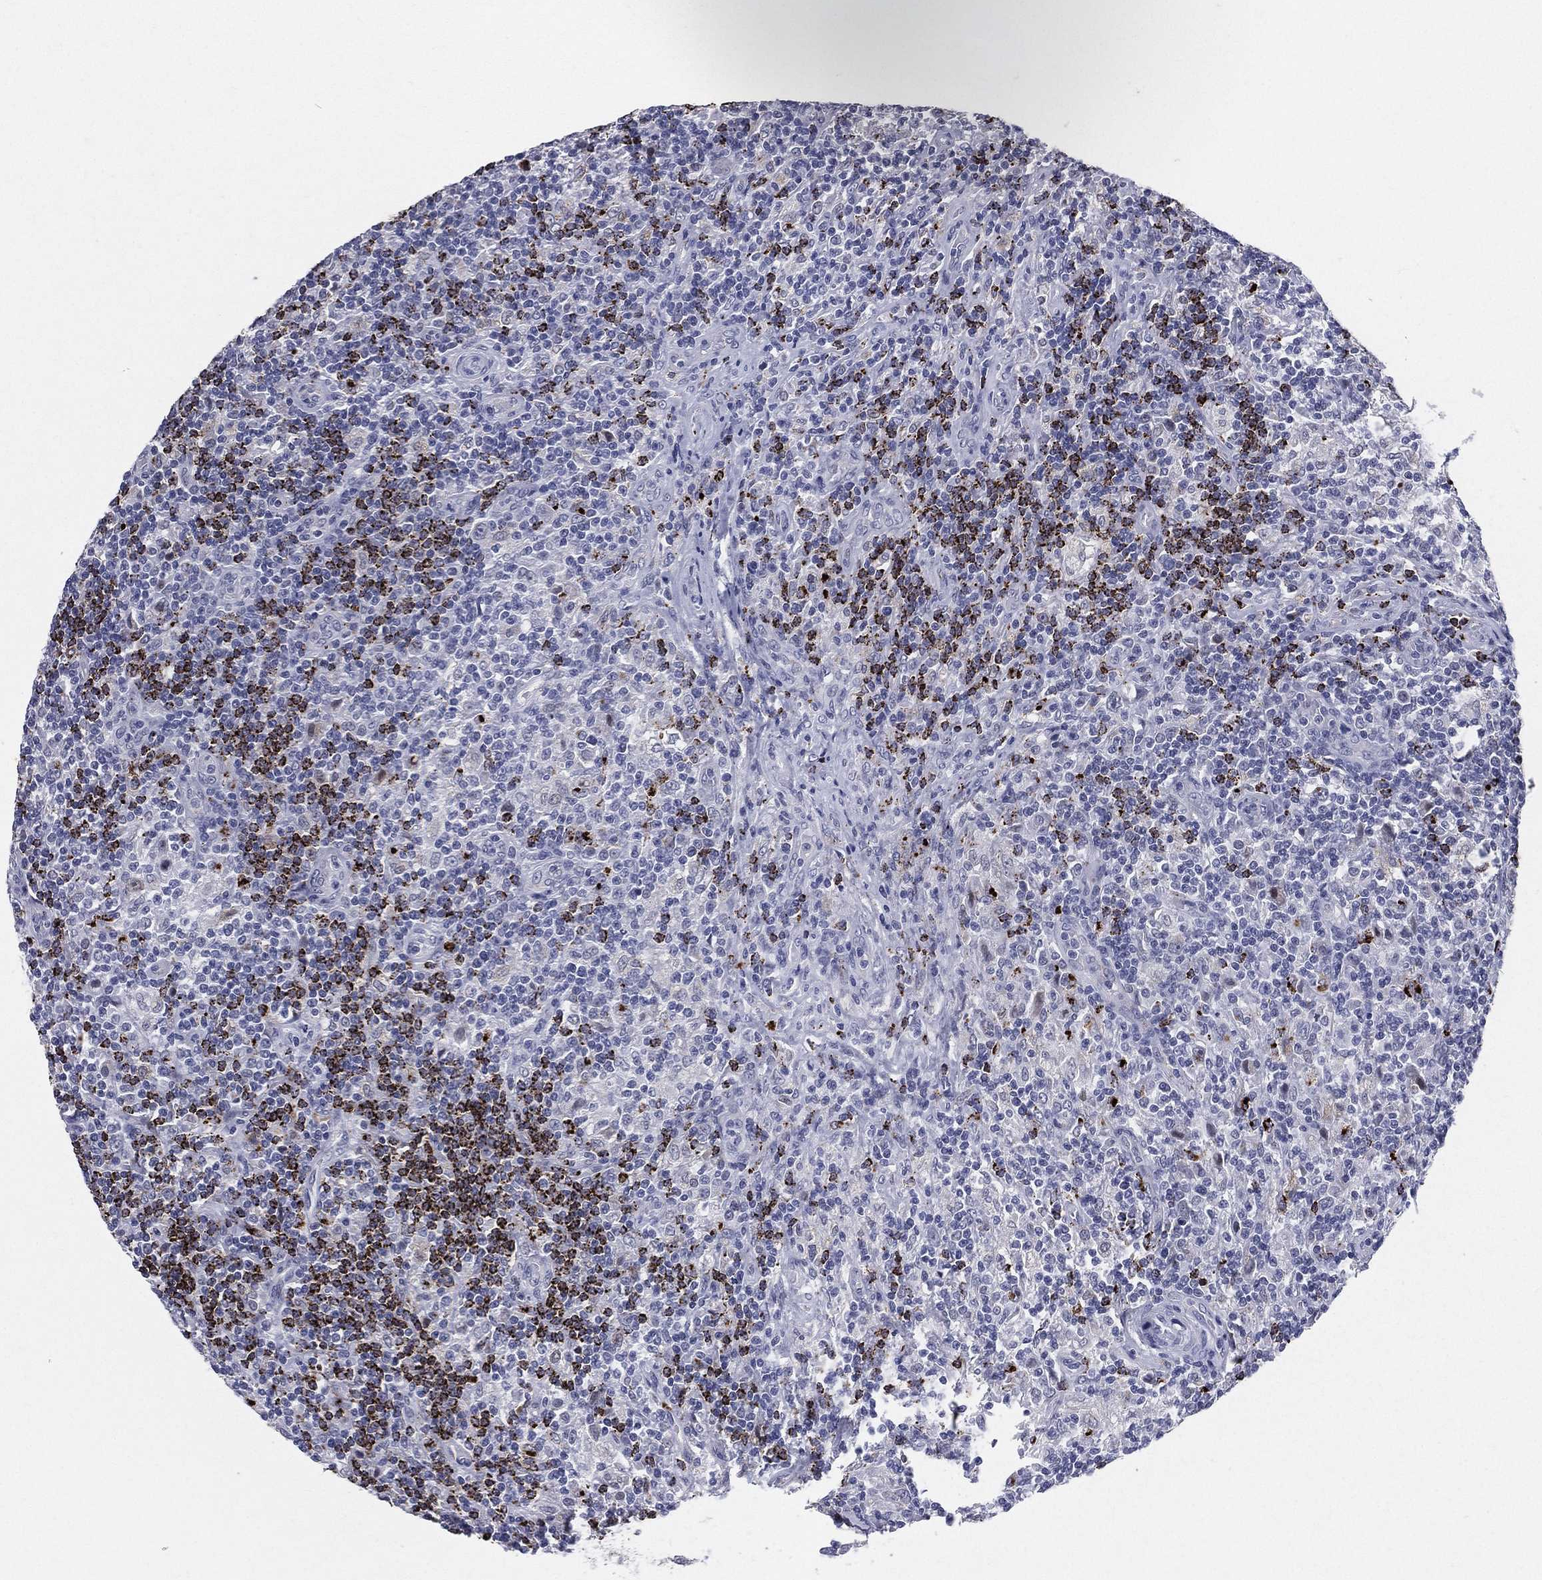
{"staining": {"intensity": "negative", "quantity": "none", "location": "none"}, "tissue": "lymphoma", "cell_type": "Tumor cells", "image_type": "cancer", "snomed": [{"axis": "morphology", "description": "Hodgkin's disease, NOS"}, {"axis": "topography", "description": "Lymph node"}], "caption": "Immunohistochemical staining of lymphoma shows no significant expression in tumor cells.", "gene": "HLA-DOA", "patient": {"sex": "male", "age": 70}}